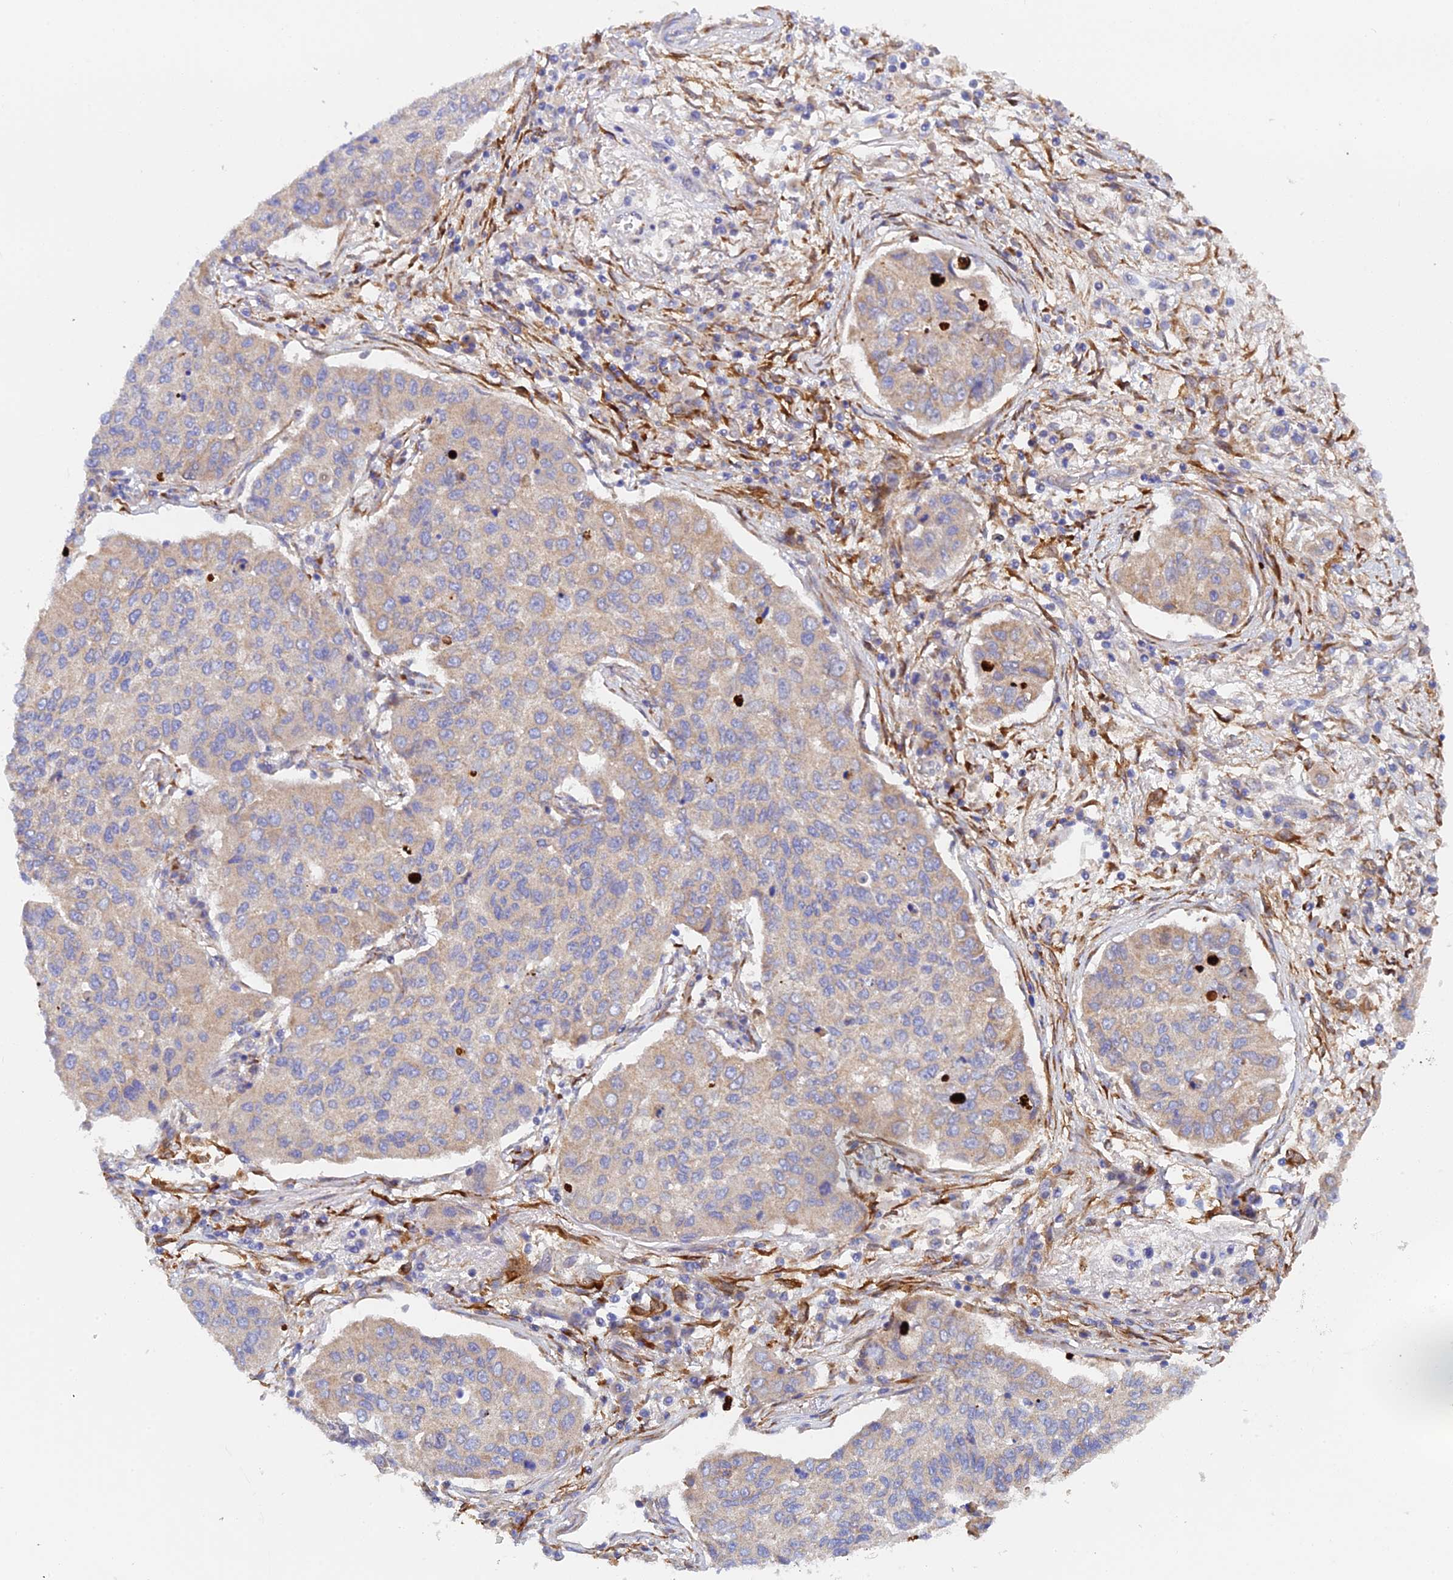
{"staining": {"intensity": "weak", "quantity": ">75%", "location": "cytoplasmic/membranous"}, "tissue": "lung cancer", "cell_type": "Tumor cells", "image_type": "cancer", "snomed": [{"axis": "morphology", "description": "Squamous cell carcinoma, NOS"}, {"axis": "topography", "description": "Lung"}], "caption": "Protein analysis of squamous cell carcinoma (lung) tissue demonstrates weak cytoplasmic/membranous staining in about >75% of tumor cells. (Stains: DAB in brown, nuclei in blue, Microscopy: brightfield microscopy at high magnification).", "gene": "RANBP6", "patient": {"sex": "male", "age": 74}}